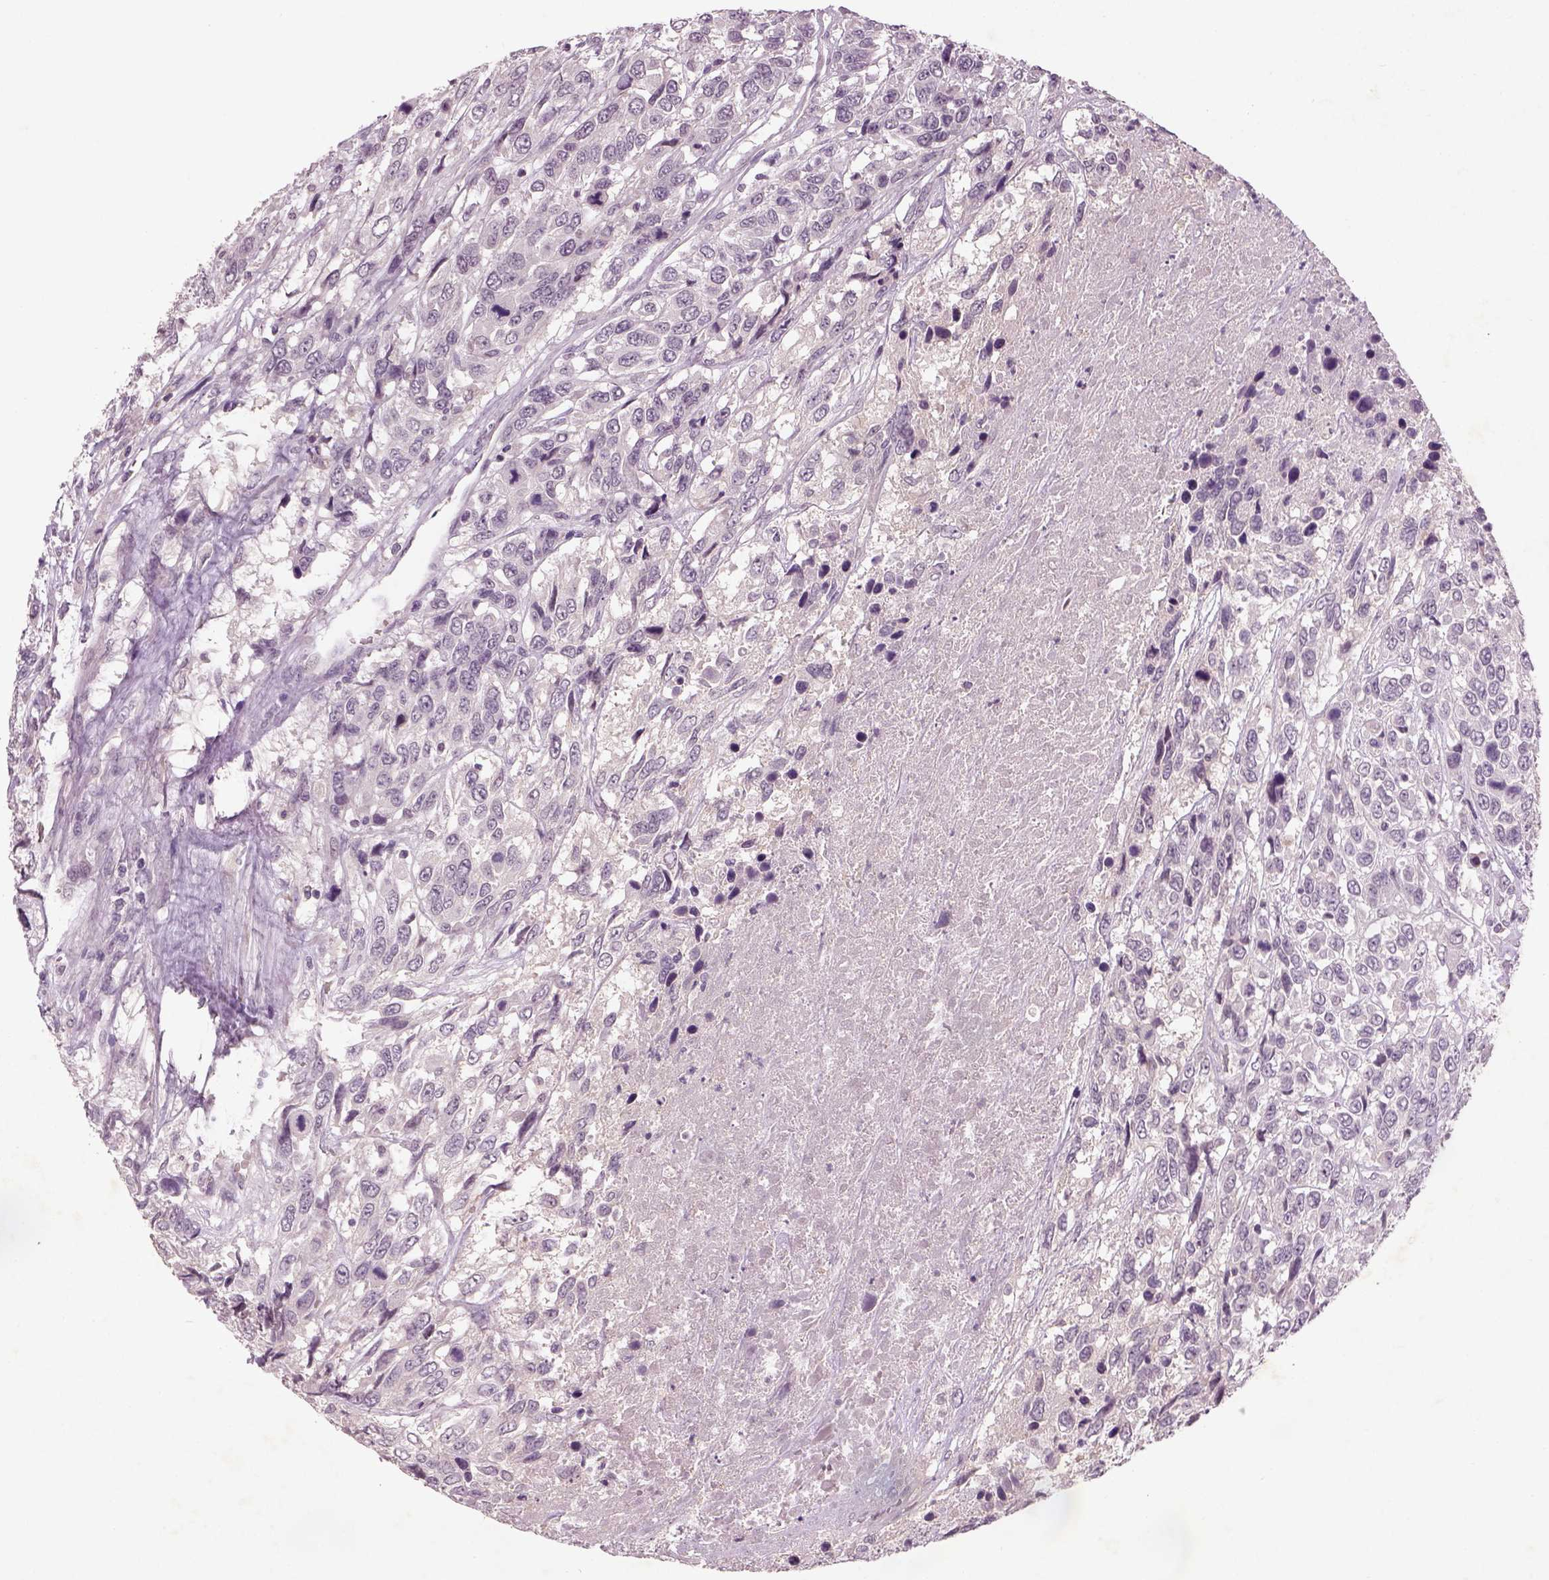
{"staining": {"intensity": "negative", "quantity": "none", "location": "none"}, "tissue": "urothelial cancer", "cell_type": "Tumor cells", "image_type": "cancer", "snomed": [{"axis": "morphology", "description": "Urothelial carcinoma, High grade"}, {"axis": "topography", "description": "Urinary bladder"}], "caption": "Immunohistochemistry photomicrograph of urothelial carcinoma (high-grade) stained for a protein (brown), which demonstrates no expression in tumor cells. Brightfield microscopy of immunohistochemistry stained with DAB (brown) and hematoxylin (blue), captured at high magnification.", "gene": "GDNF", "patient": {"sex": "female", "age": 70}}